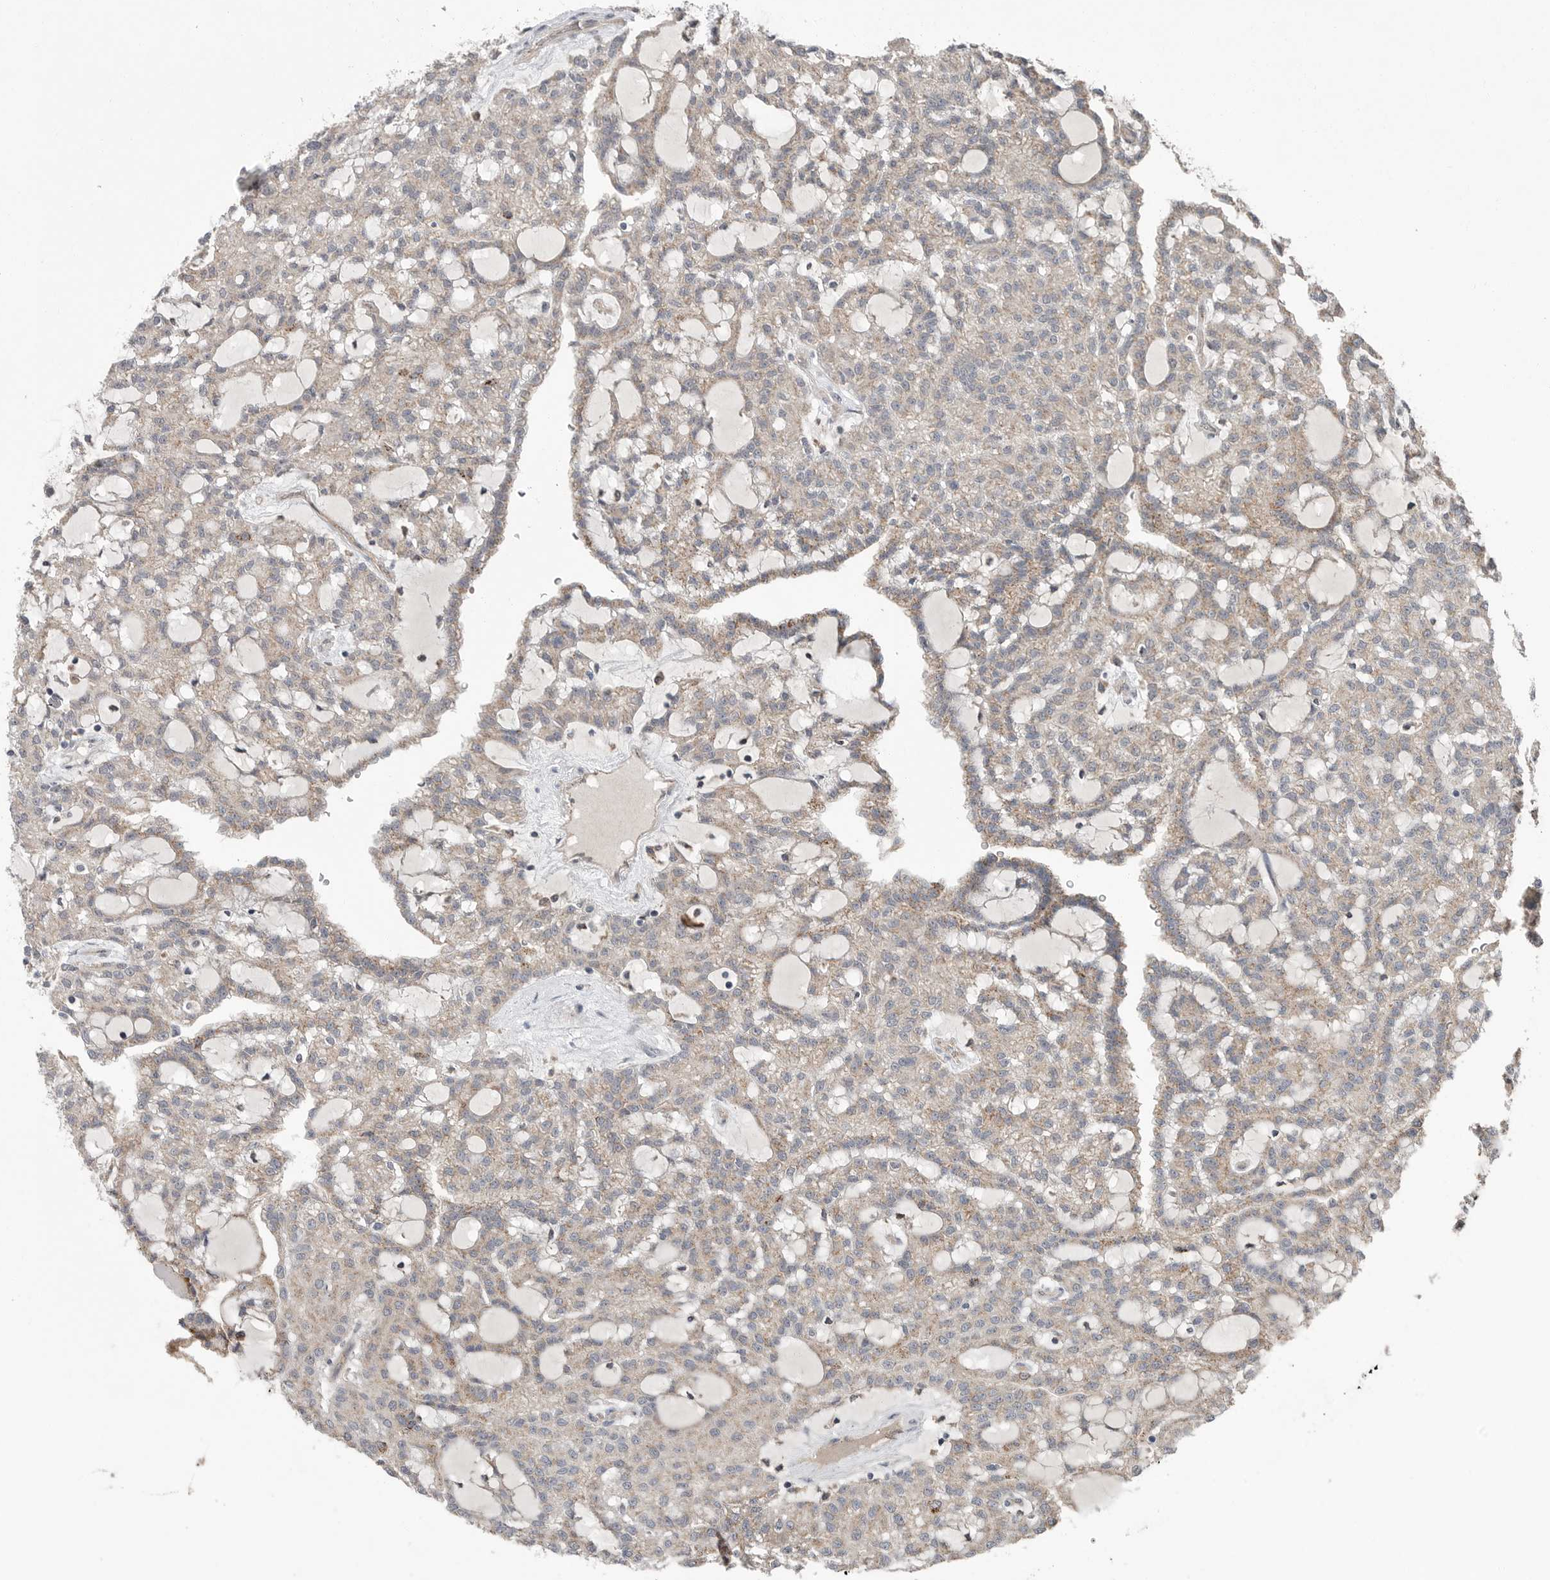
{"staining": {"intensity": "weak", "quantity": "25%-75%", "location": "cytoplasmic/membranous"}, "tissue": "renal cancer", "cell_type": "Tumor cells", "image_type": "cancer", "snomed": [{"axis": "morphology", "description": "Adenocarcinoma, NOS"}, {"axis": "topography", "description": "Kidney"}], "caption": "Approximately 25%-75% of tumor cells in human renal cancer (adenocarcinoma) display weak cytoplasmic/membranous protein staining as visualized by brown immunohistochemical staining.", "gene": "SCP2", "patient": {"sex": "male", "age": 63}}